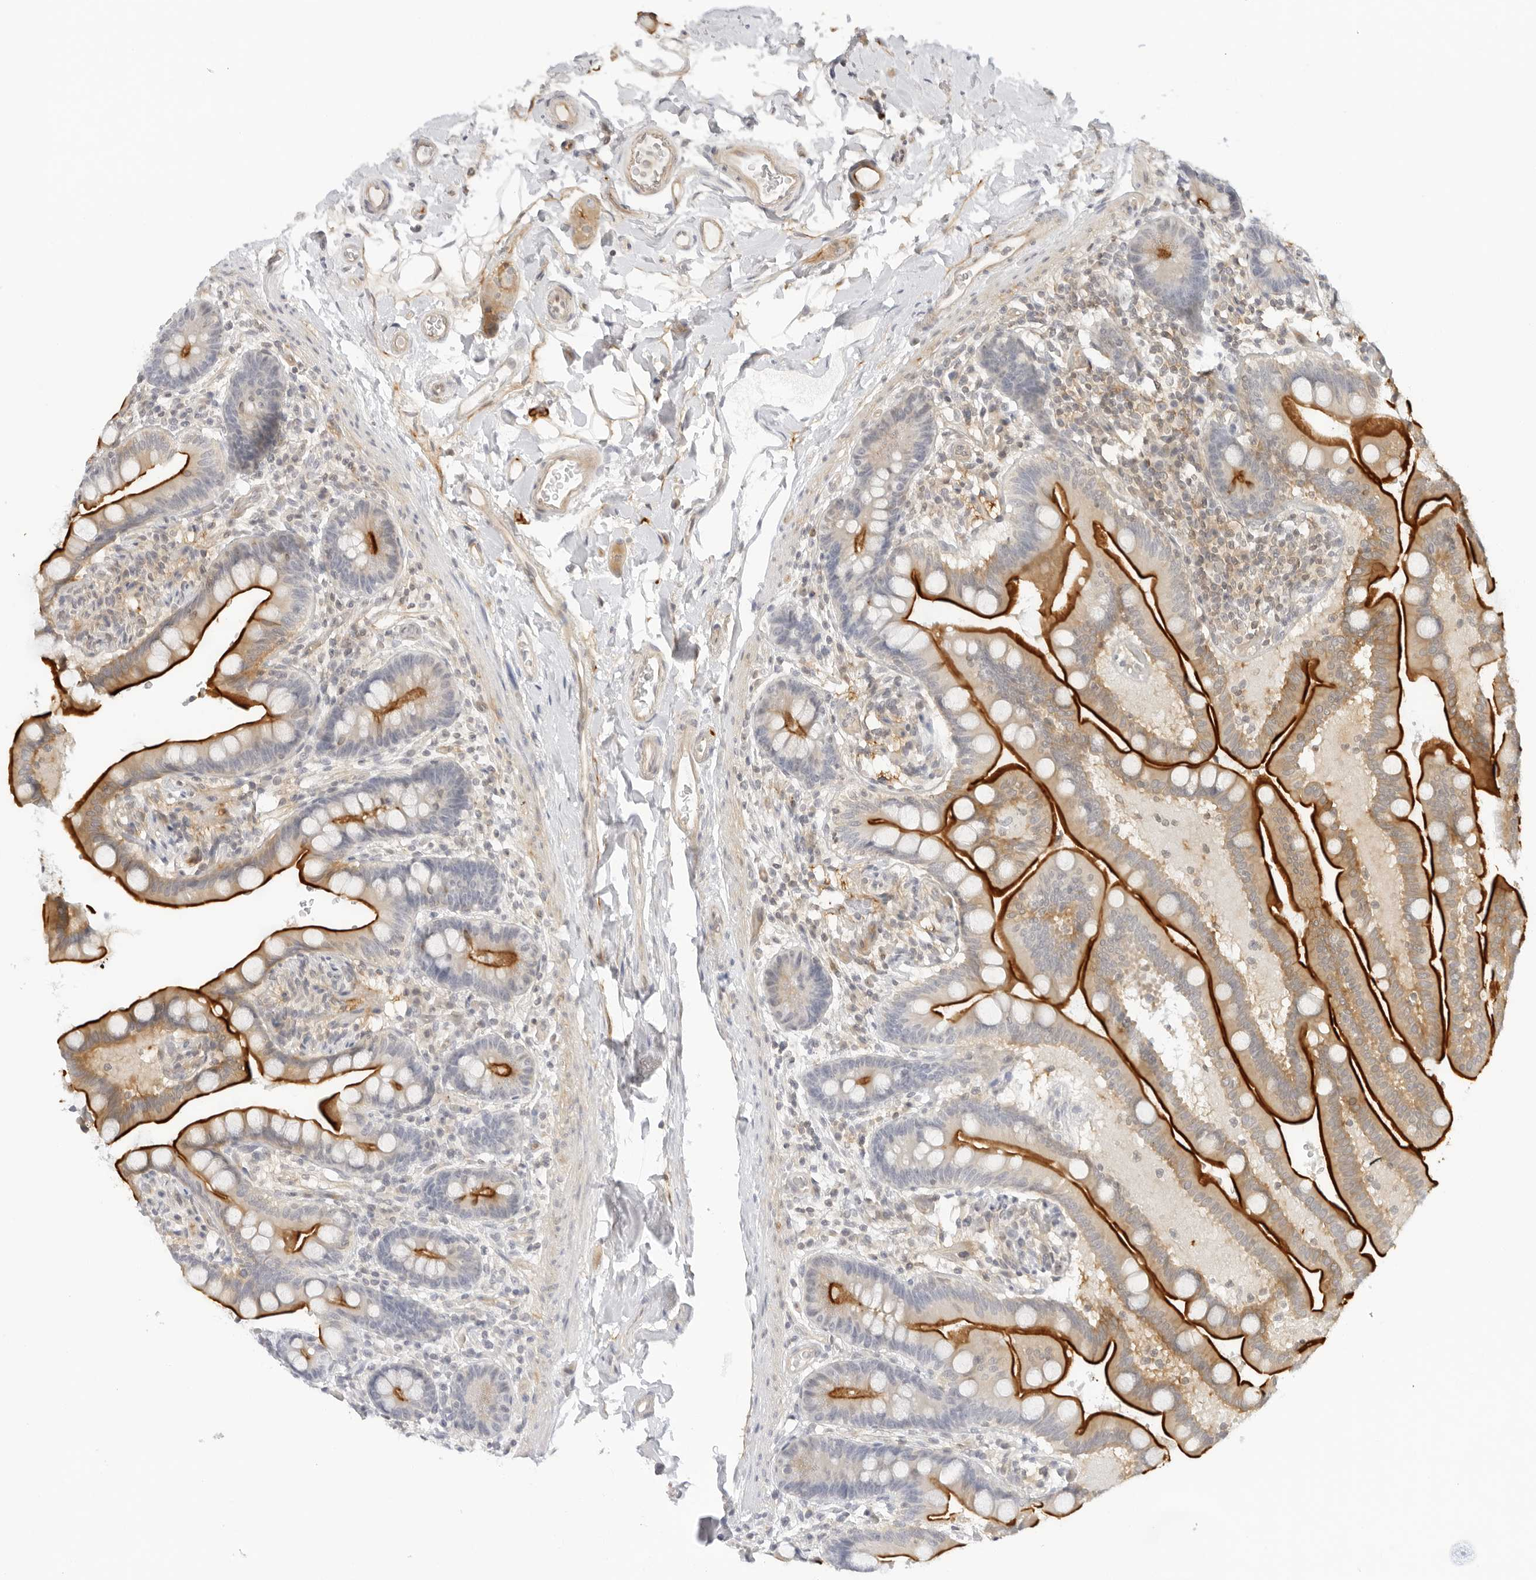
{"staining": {"intensity": "weak", "quantity": "25%-75%", "location": "cytoplasmic/membranous"}, "tissue": "colon", "cell_type": "Endothelial cells", "image_type": "normal", "snomed": [{"axis": "morphology", "description": "Normal tissue, NOS"}, {"axis": "topography", "description": "Smooth muscle"}, {"axis": "topography", "description": "Colon"}], "caption": "Protein staining exhibits weak cytoplasmic/membranous expression in approximately 25%-75% of endothelial cells in benign colon. Immunohistochemistry stains the protein in brown and the nuclei are stained blue.", "gene": "OSCP1", "patient": {"sex": "male", "age": 73}}